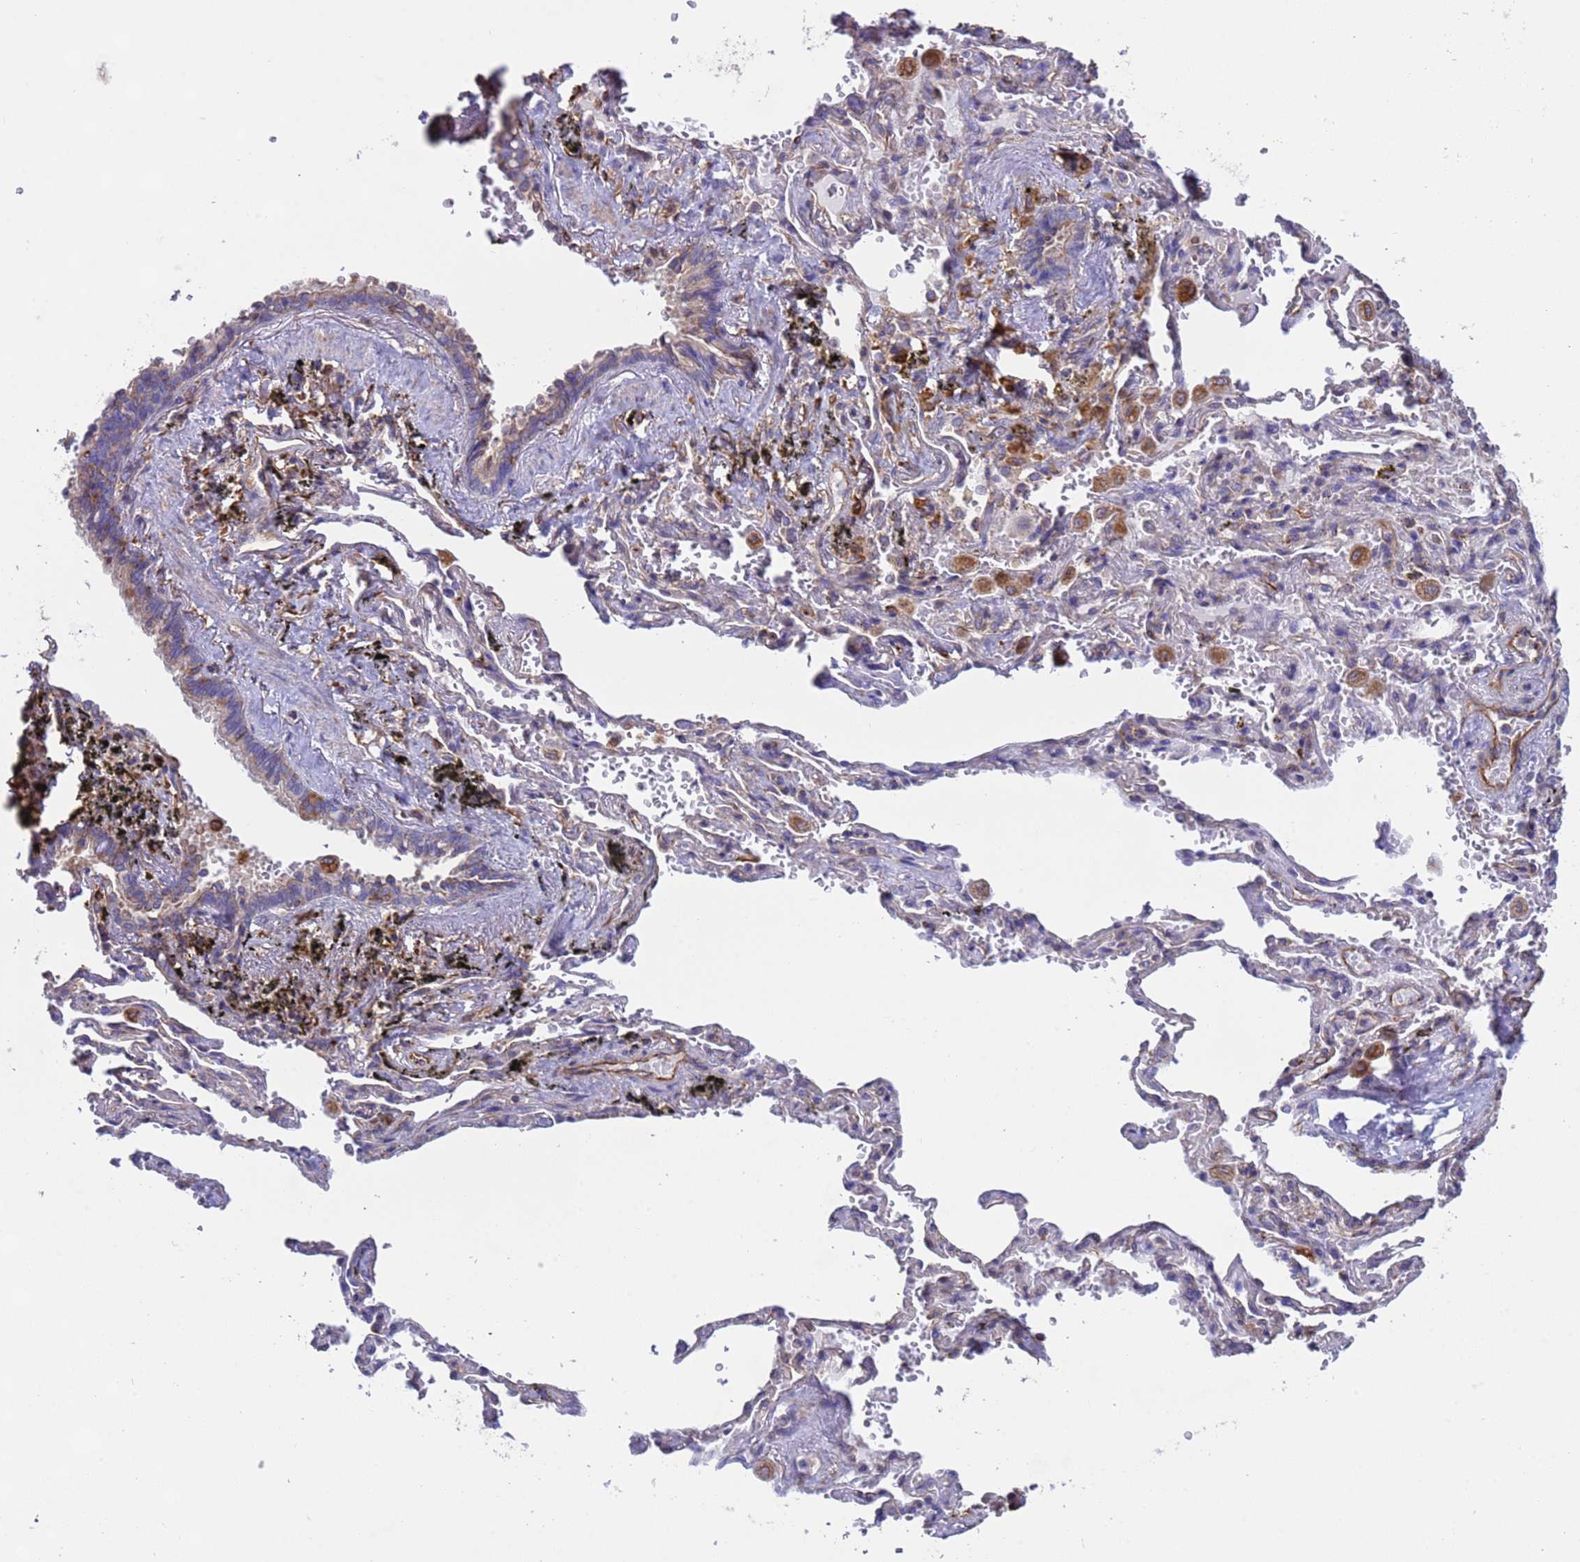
{"staining": {"intensity": "moderate", "quantity": "<25%", "location": "cytoplasmic/membranous"}, "tissue": "lung cancer", "cell_type": "Tumor cells", "image_type": "cancer", "snomed": [{"axis": "morphology", "description": "Adenocarcinoma, NOS"}, {"axis": "topography", "description": "Lung"}], "caption": "Immunohistochemistry photomicrograph of lung cancer (adenocarcinoma) stained for a protein (brown), which exhibits low levels of moderate cytoplasmic/membranous positivity in about <25% of tumor cells.", "gene": "NUDT12", "patient": {"sex": "male", "age": 64}}